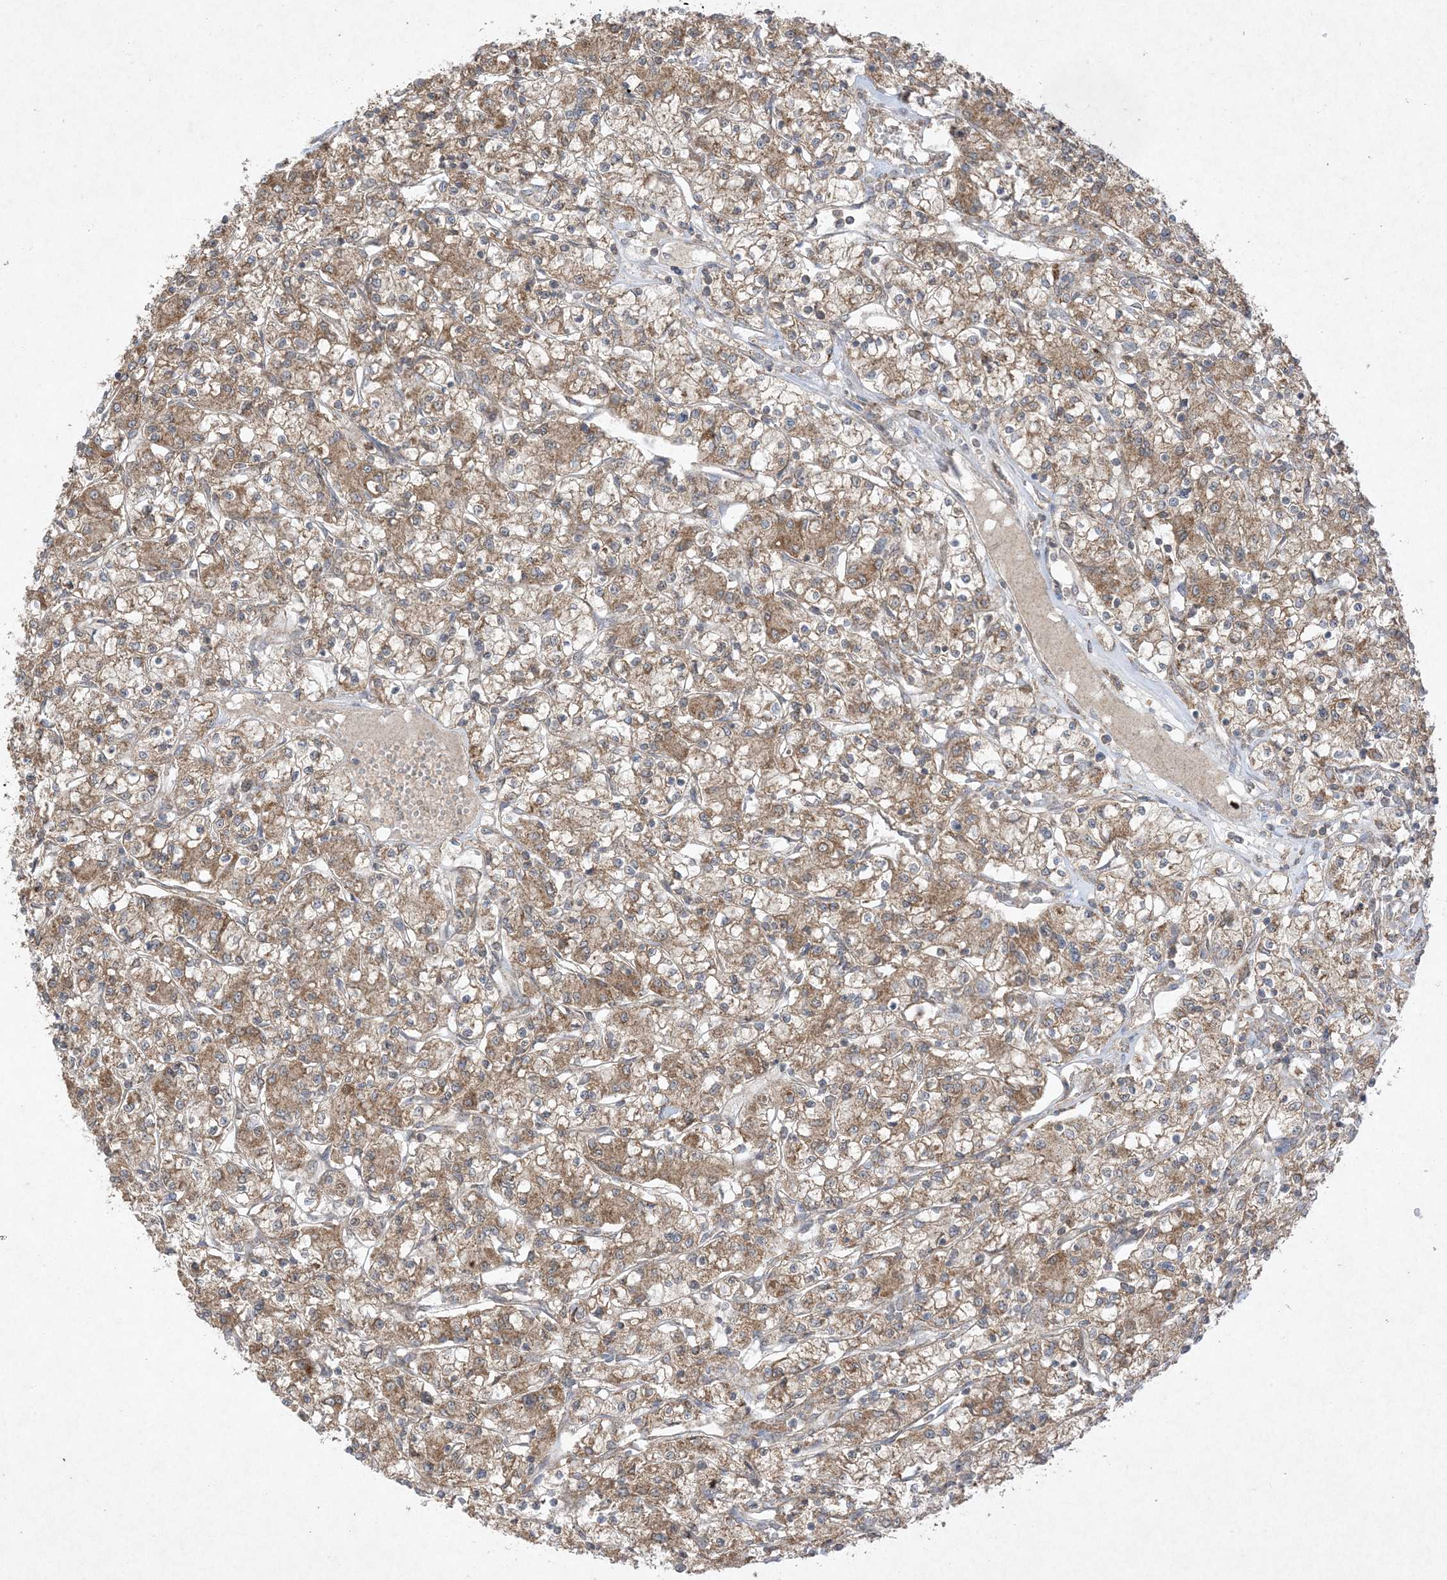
{"staining": {"intensity": "moderate", "quantity": ">75%", "location": "cytoplasmic/membranous"}, "tissue": "renal cancer", "cell_type": "Tumor cells", "image_type": "cancer", "snomed": [{"axis": "morphology", "description": "Adenocarcinoma, NOS"}, {"axis": "topography", "description": "Kidney"}], "caption": "Immunohistochemistry (DAB) staining of human renal cancer (adenocarcinoma) shows moderate cytoplasmic/membranous protein staining in approximately >75% of tumor cells.", "gene": "UBE2C", "patient": {"sex": "female", "age": 59}}